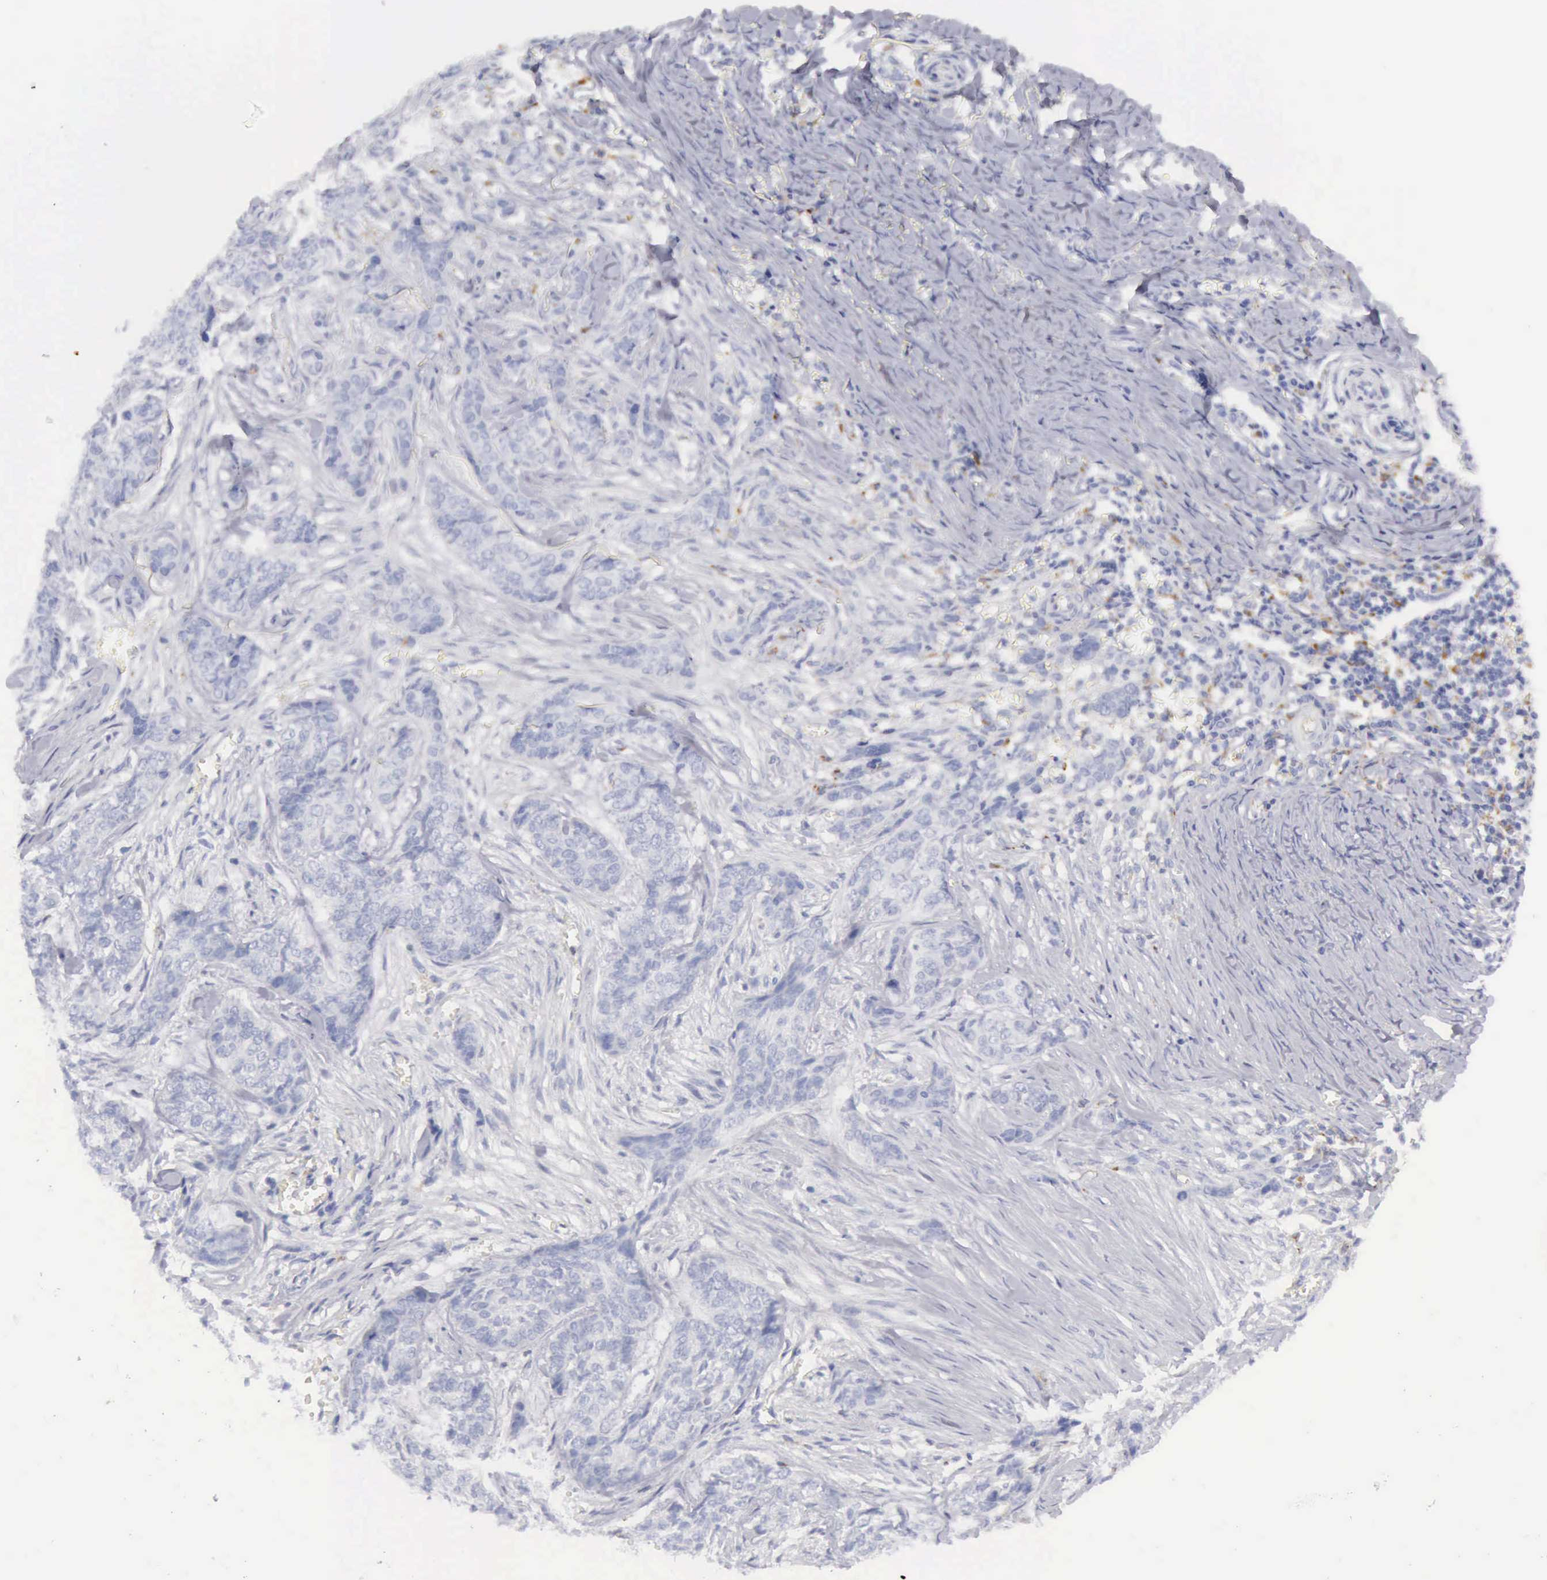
{"staining": {"intensity": "negative", "quantity": "none", "location": "none"}, "tissue": "skin cancer", "cell_type": "Tumor cells", "image_type": "cancer", "snomed": [{"axis": "morphology", "description": "Normal tissue, NOS"}, {"axis": "morphology", "description": "Basal cell carcinoma"}, {"axis": "topography", "description": "Skin"}], "caption": "DAB immunohistochemical staining of human skin cancer (basal cell carcinoma) exhibits no significant expression in tumor cells.", "gene": "CTSS", "patient": {"sex": "female", "age": 65}}